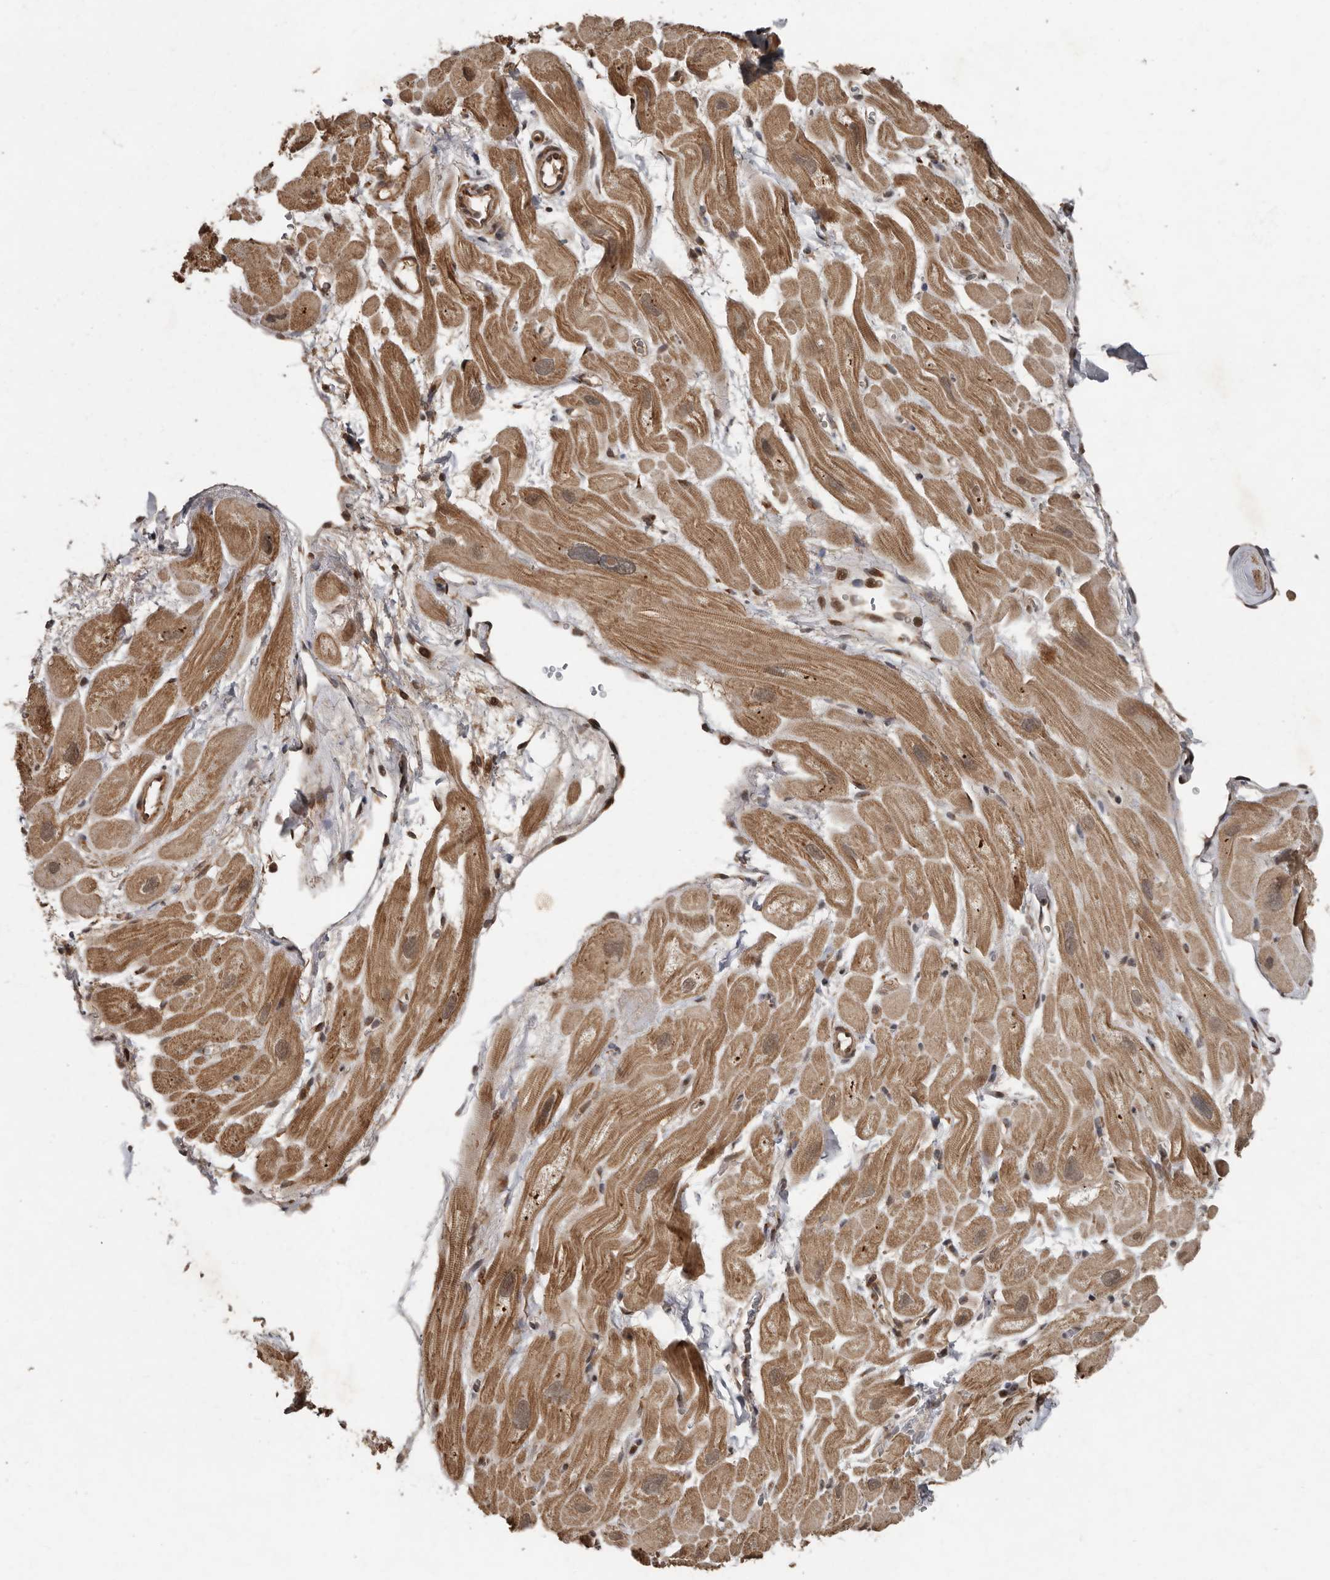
{"staining": {"intensity": "moderate", "quantity": "25%-75%", "location": "cytoplasmic/membranous"}, "tissue": "heart muscle", "cell_type": "Cardiomyocytes", "image_type": "normal", "snomed": [{"axis": "morphology", "description": "Normal tissue, NOS"}, {"axis": "topography", "description": "Heart"}], "caption": "Human heart muscle stained with a brown dye shows moderate cytoplasmic/membranous positive positivity in approximately 25%-75% of cardiomyocytes.", "gene": "LRGUK", "patient": {"sex": "male", "age": 49}}